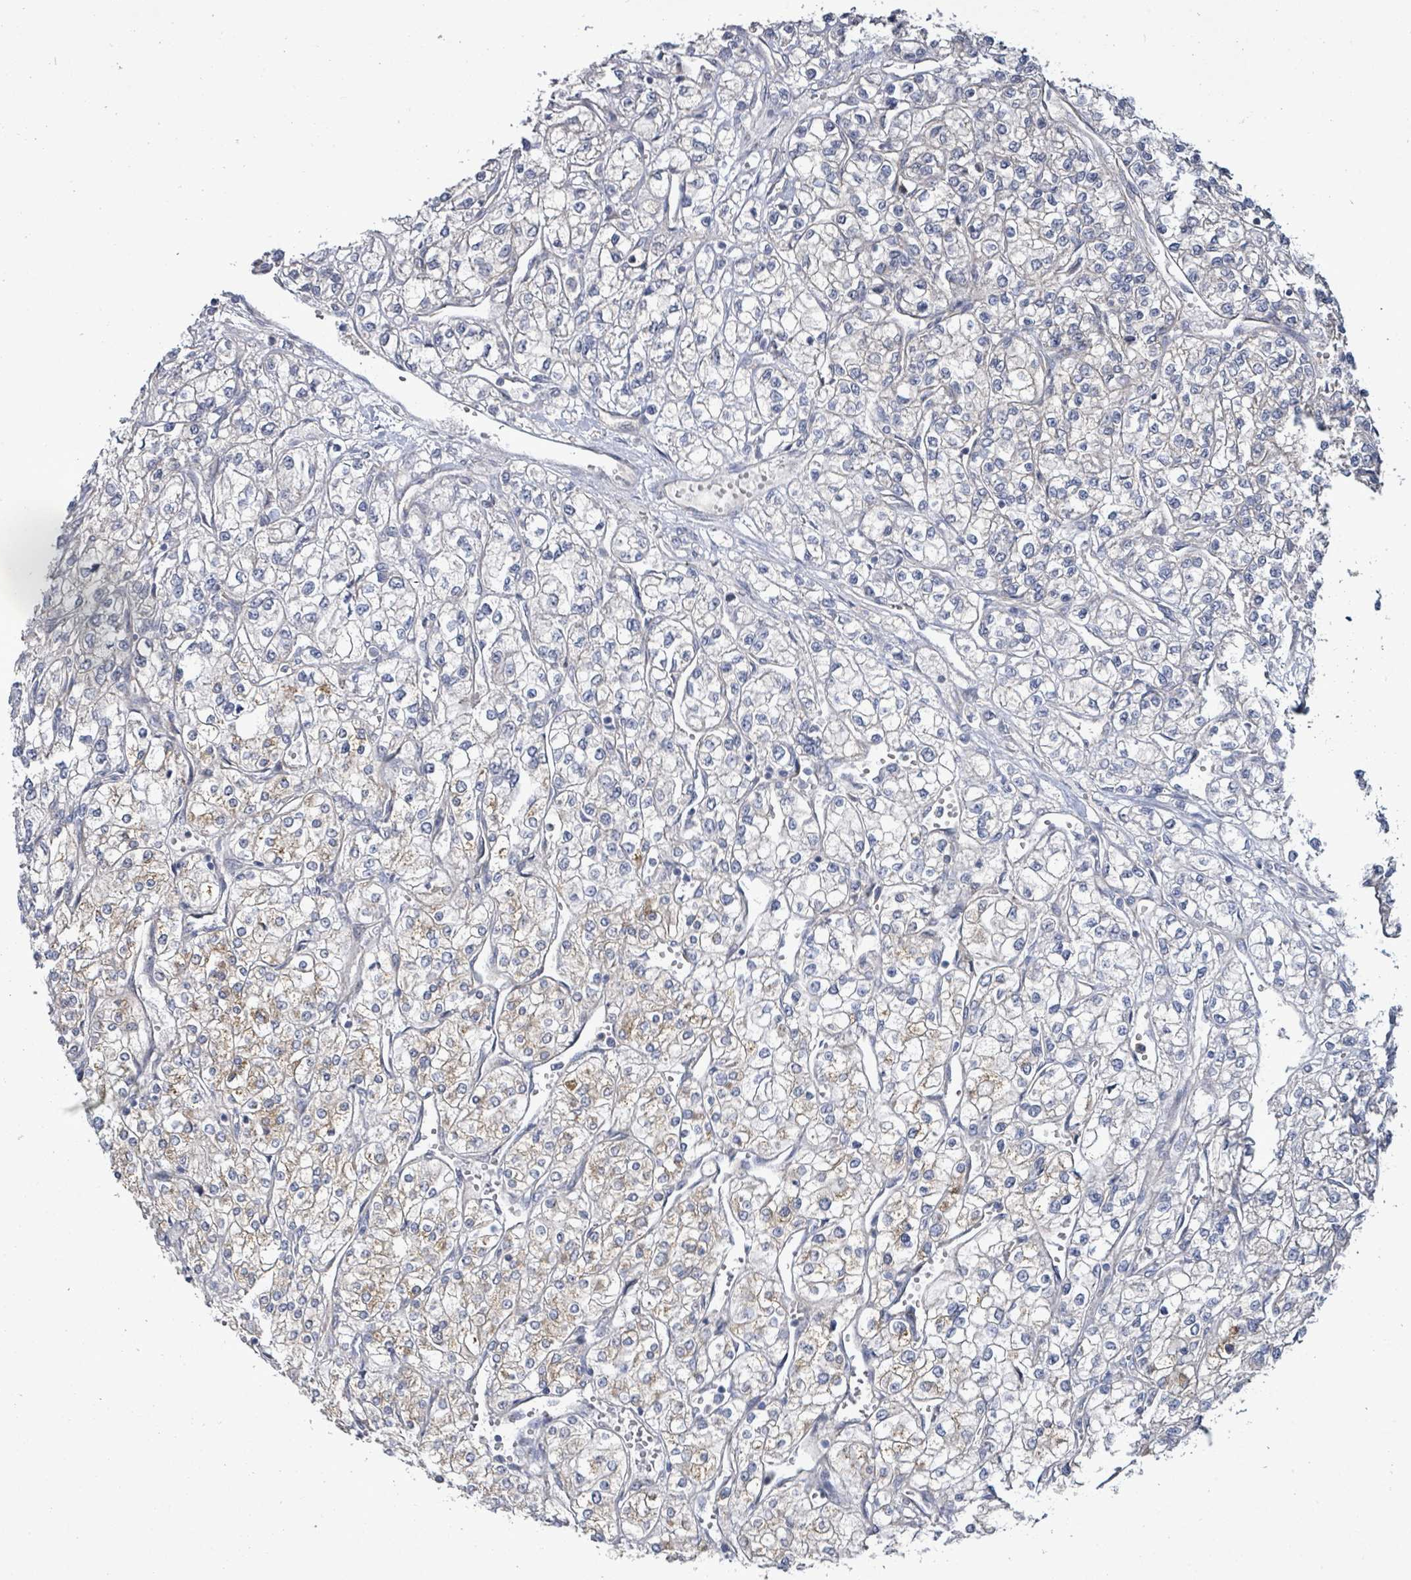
{"staining": {"intensity": "weak", "quantity": "25%-75%", "location": "cytoplasmic/membranous"}, "tissue": "renal cancer", "cell_type": "Tumor cells", "image_type": "cancer", "snomed": [{"axis": "morphology", "description": "Adenocarcinoma, NOS"}, {"axis": "topography", "description": "Kidney"}], "caption": "This is an image of immunohistochemistry staining of adenocarcinoma (renal), which shows weak staining in the cytoplasmic/membranous of tumor cells.", "gene": "KBTBD11", "patient": {"sex": "male", "age": 80}}